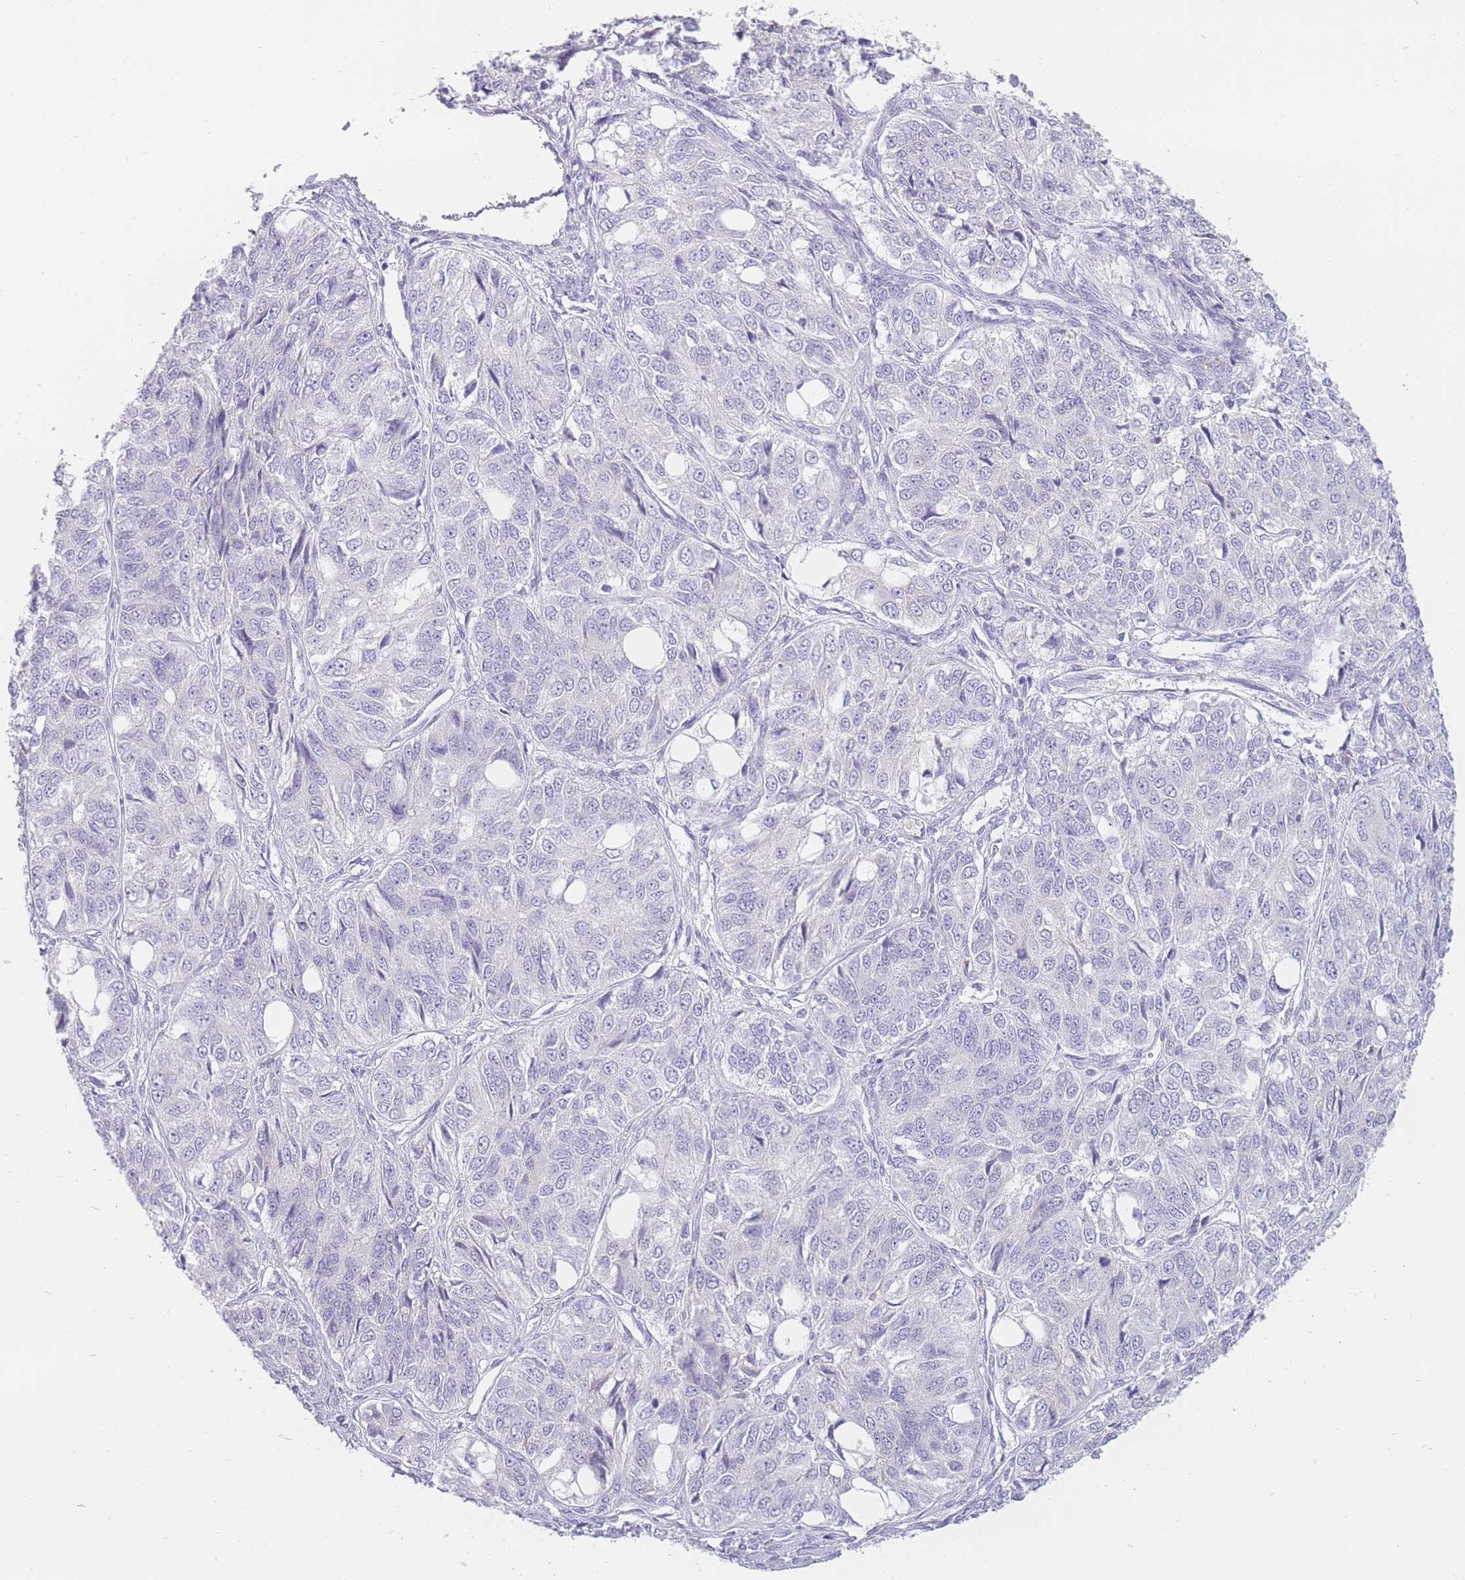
{"staining": {"intensity": "negative", "quantity": "none", "location": "none"}, "tissue": "ovarian cancer", "cell_type": "Tumor cells", "image_type": "cancer", "snomed": [{"axis": "morphology", "description": "Carcinoma, endometroid"}, {"axis": "topography", "description": "Ovary"}], "caption": "Ovarian cancer stained for a protein using IHC demonstrates no positivity tumor cells.", "gene": "UPK1A", "patient": {"sex": "female", "age": 51}}